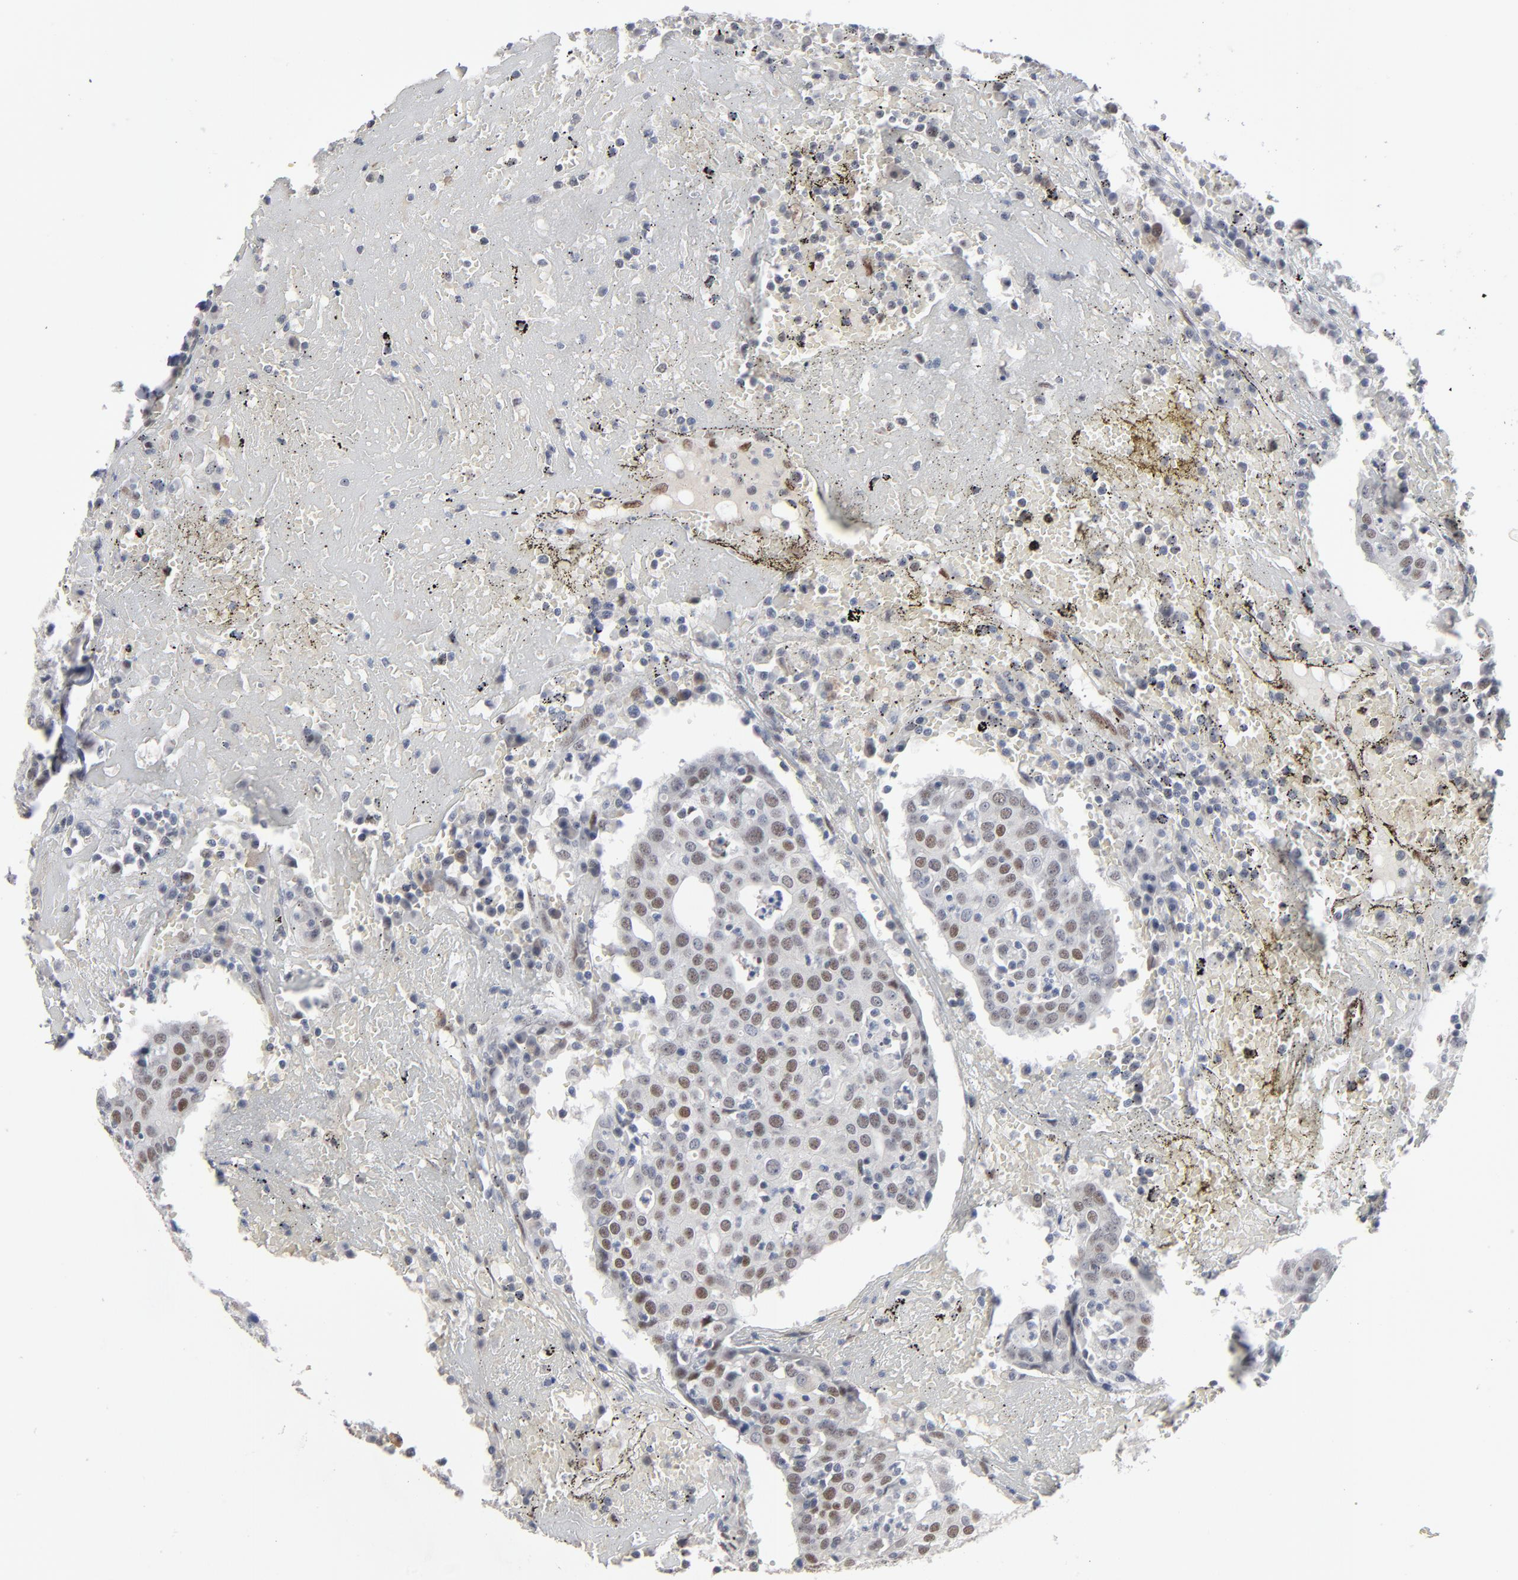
{"staining": {"intensity": "moderate", "quantity": "<25%", "location": "nuclear"}, "tissue": "head and neck cancer", "cell_type": "Tumor cells", "image_type": "cancer", "snomed": [{"axis": "morphology", "description": "Adenocarcinoma, NOS"}, {"axis": "topography", "description": "Salivary gland"}, {"axis": "topography", "description": "Head-Neck"}], "caption": "This is an image of immunohistochemistry staining of head and neck adenocarcinoma, which shows moderate positivity in the nuclear of tumor cells.", "gene": "ATF7", "patient": {"sex": "female", "age": 65}}